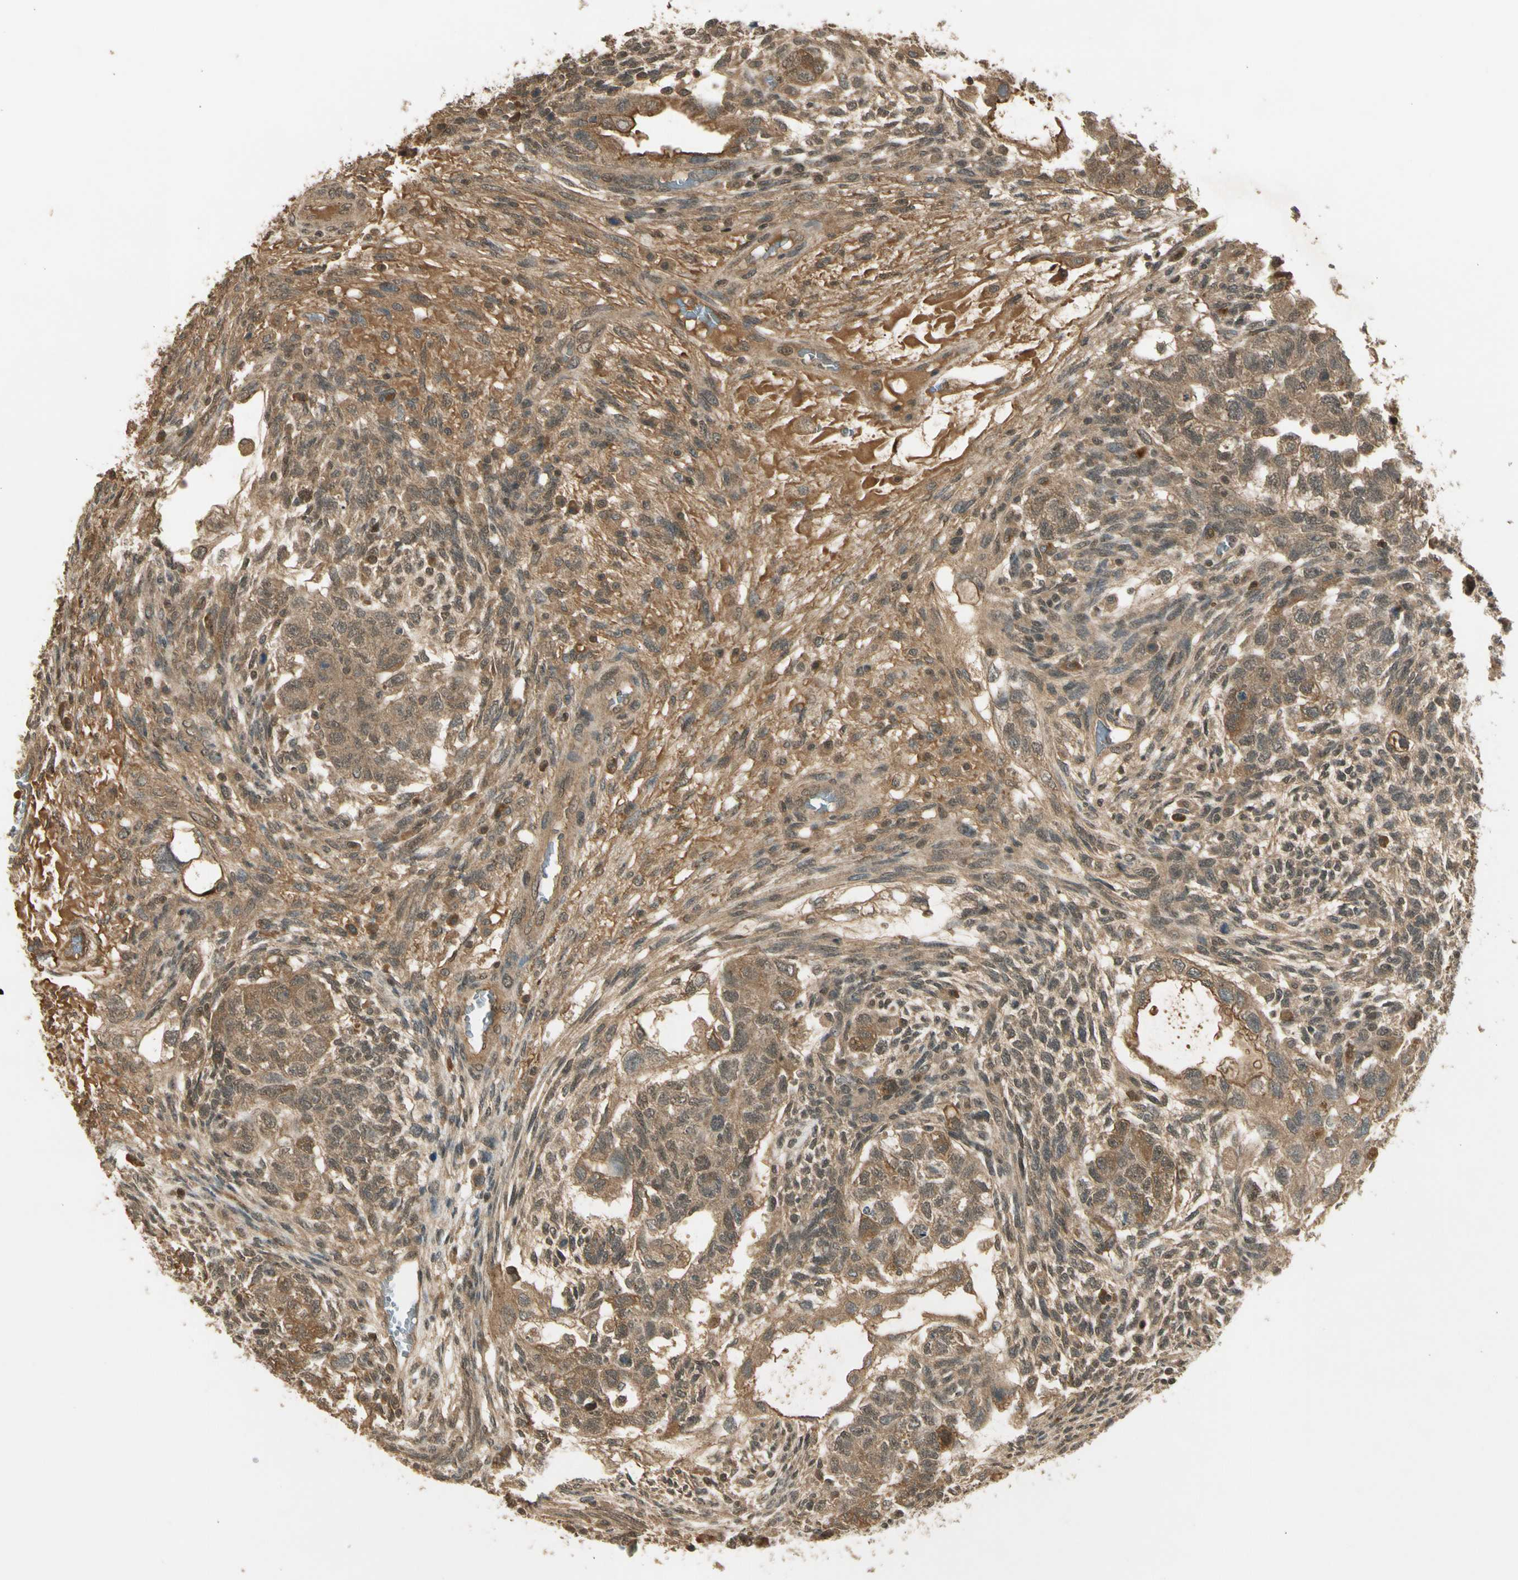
{"staining": {"intensity": "weak", "quantity": ">75%", "location": "cytoplasmic/membranous,nuclear"}, "tissue": "testis cancer", "cell_type": "Tumor cells", "image_type": "cancer", "snomed": [{"axis": "morphology", "description": "Normal tissue, NOS"}, {"axis": "morphology", "description": "Carcinoma, Embryonal, NOS"}, {"axis": "topography", "description": "Testis"}], "caption": "High-magnification brightfield microscopy of testis embryonal carcinoma stained with DAB (brown) and counterstained with hematoxylin (blue). tumor cells exhibit weak cytoplasmic/membranous and nuclear positivity is present in approximately>75% of cells. The staining was performed using DAB (3,3'-diaminobenzidine), with brown indicating positive protein expression. Nuclei are stained blue with hematoxylin.", "gene": "GMEB2", "patient": {"sex": "male", "age": 36}}